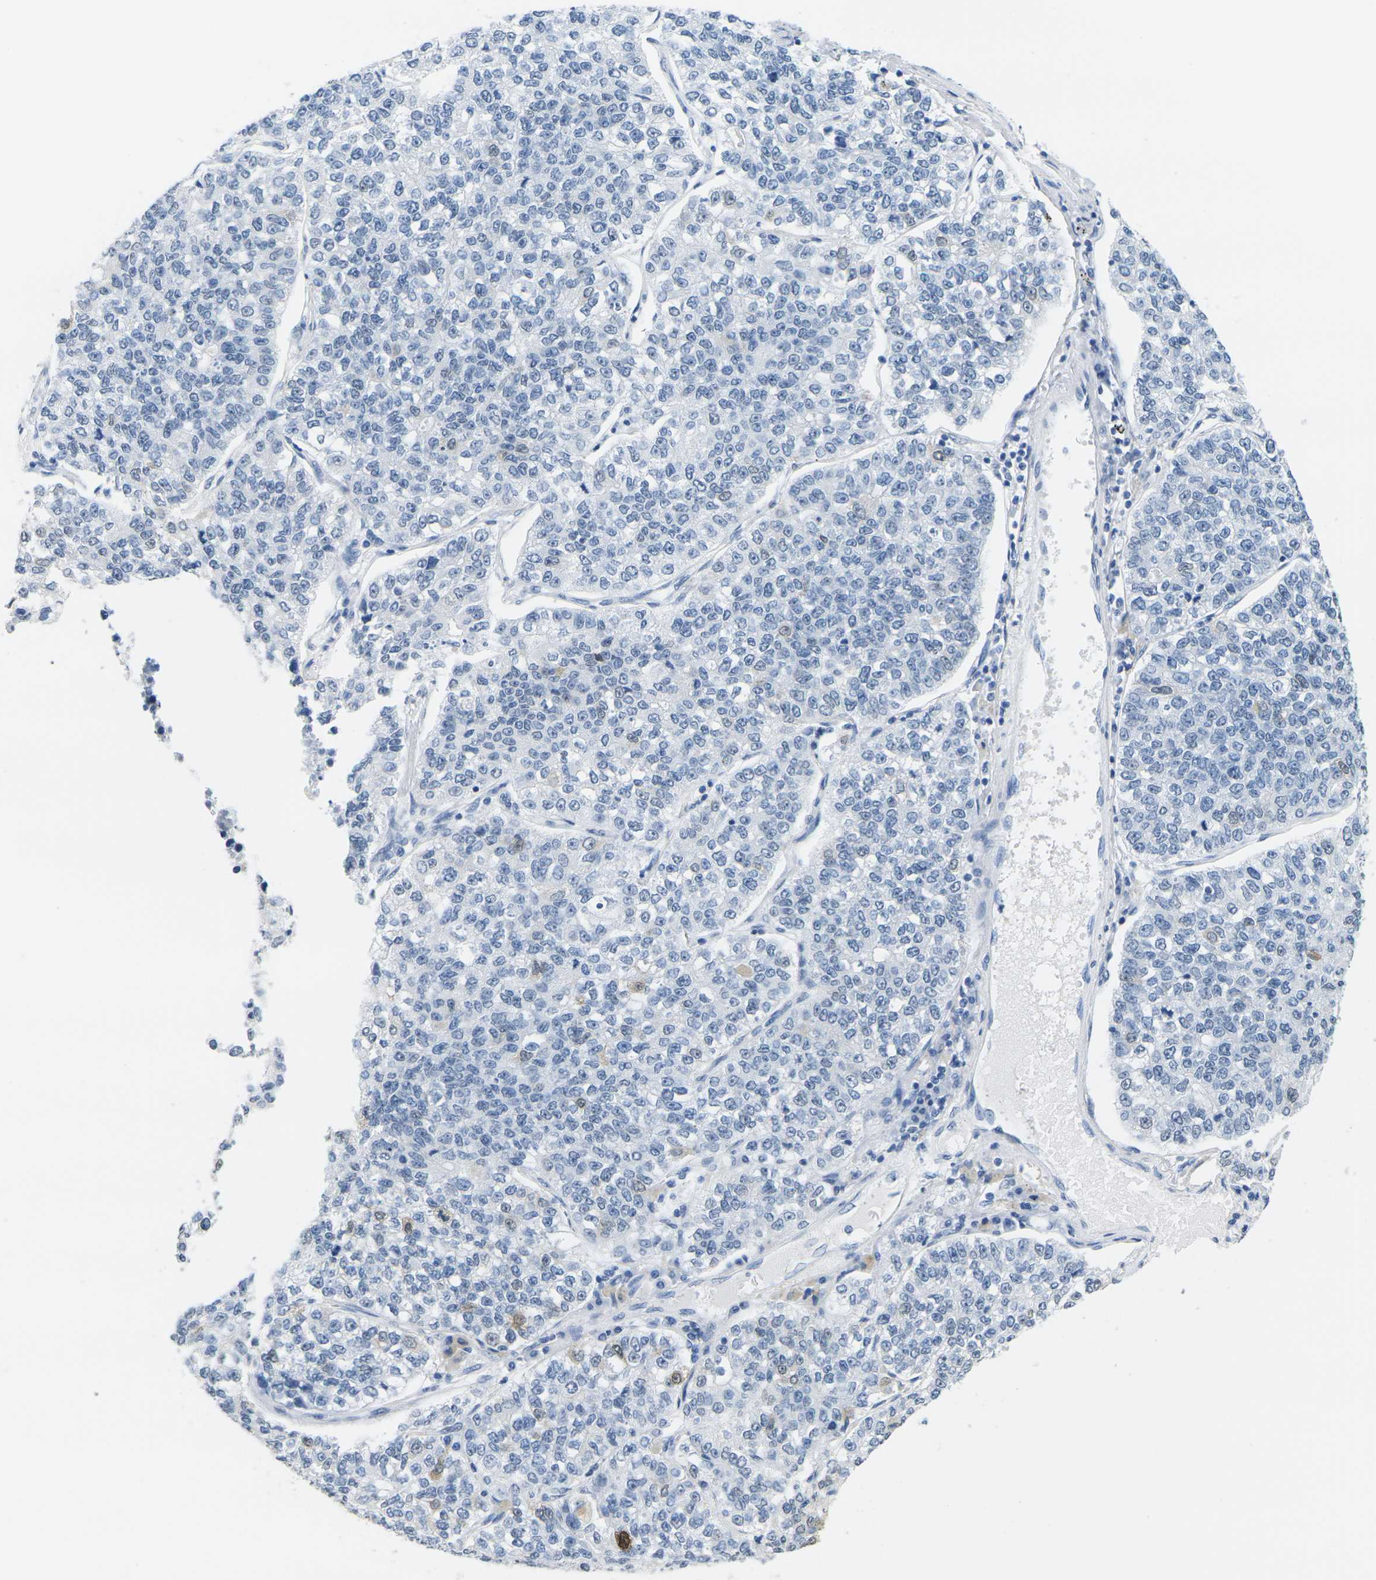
{"staining": {"intensity": "negative", "quantity": "none", "location": "none"}, "tissue": "lung cancer", "cell_type": "Tumor cells", "image_type": "cancer", "snomed": [{"axis": "morphology", "description": "Adenocarcinoma, NOS"}, {"axis": "topography", "description": "Lung"}], "caption": "High power microscopy micrograph of an immunohistochemistry (IHC) photomicrograph of lung cancer, revealing no significant staining in tumor cells. Brightfield microscopy of immunohistochemistry stained with DAB (brown) and hematoxylin (blue), captured at high magnification.", "gene": "CTAG1A", "patient": {"sex": "male", "age": 49}}